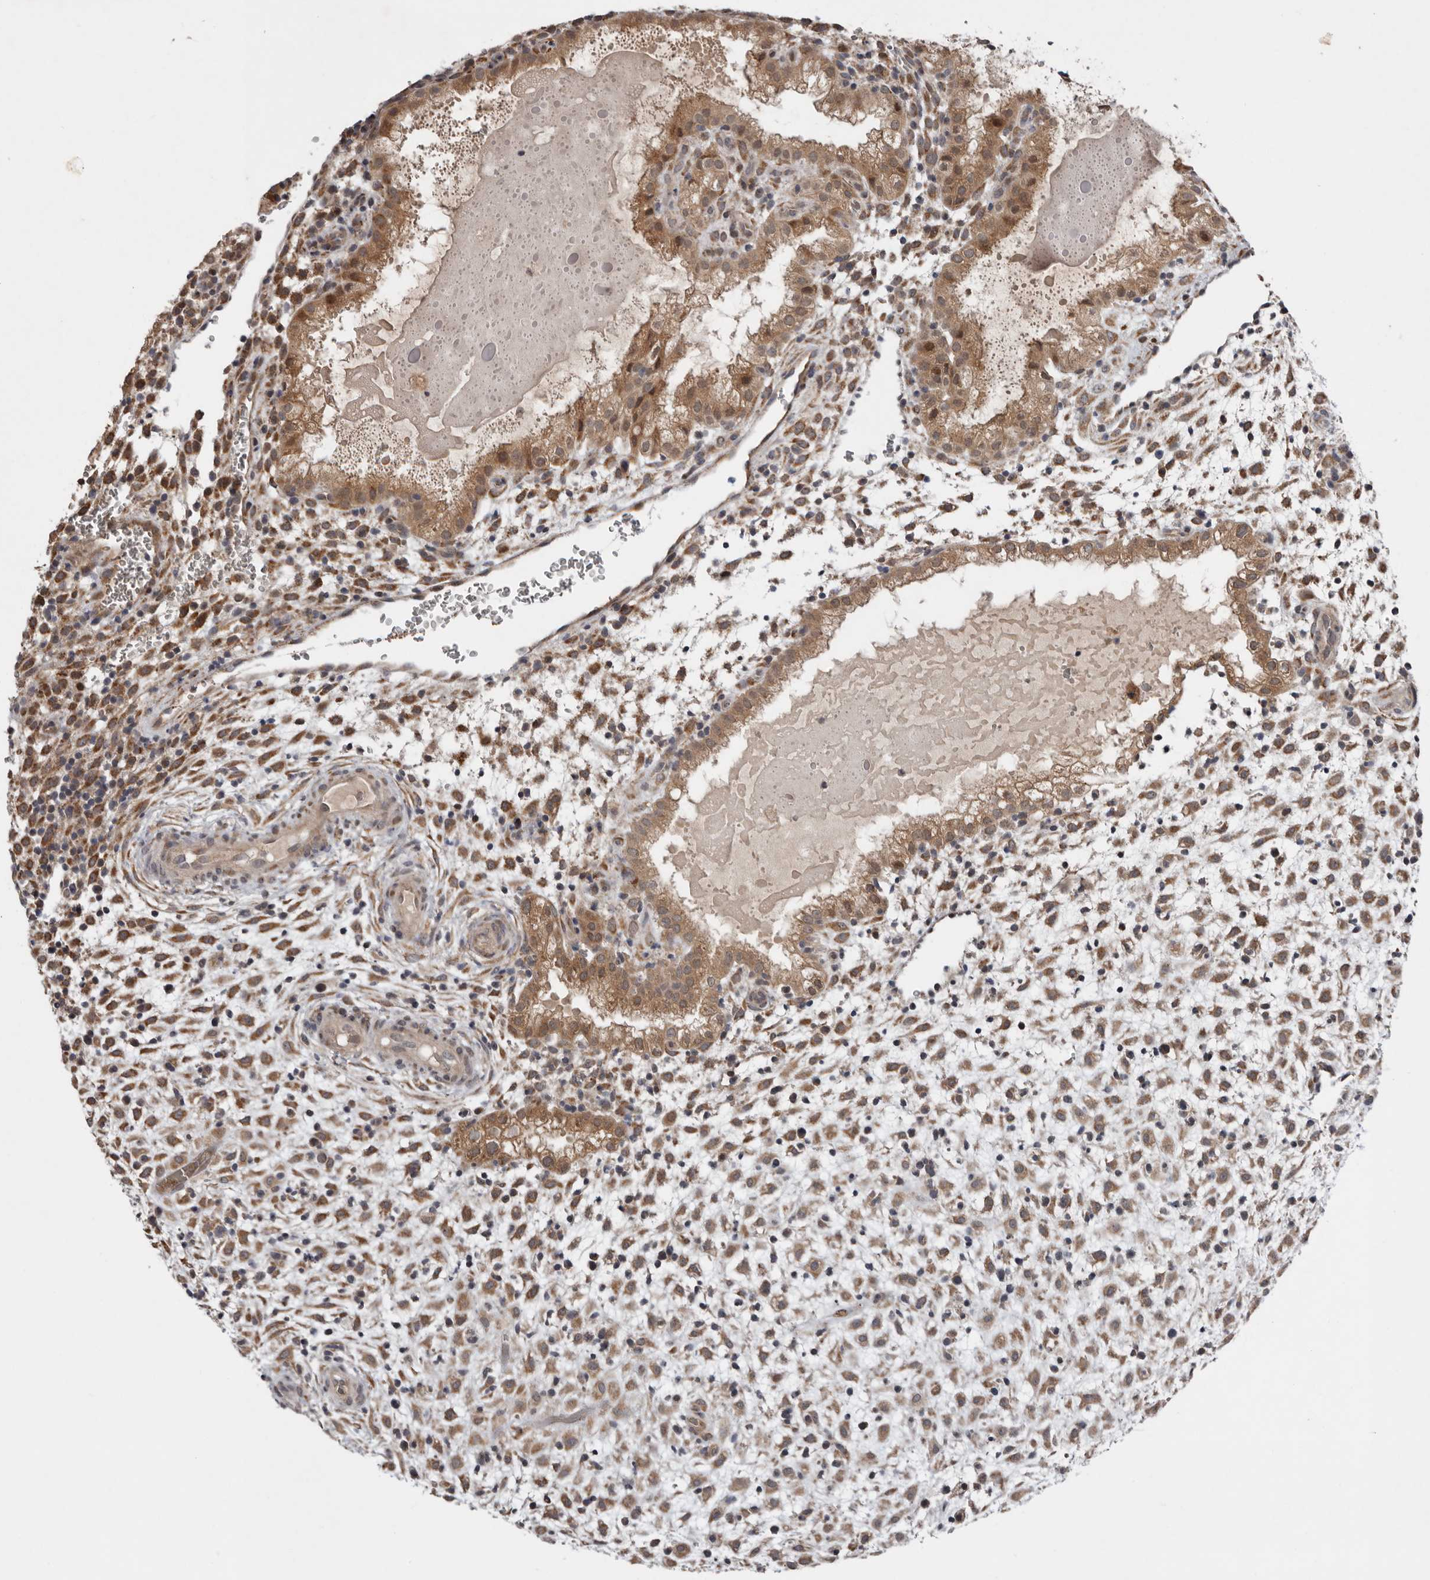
{"staining": {"intensity": "moderate", "quantity": ">75%", "location": "cytoplasmic/membranous"}, "tissue": "placenta", "cell_type": "Decidual cells", "image_type": "normal", "snomed": [{"axis": "morphology", "description": "Normal tissue, NOS"}, {"axis": "topography", "description": "Placenta"}], "caption": "This histopathology image reveals IHC staining of unremarkable placenta, with medium moderate cytoplasmic/membranous staining in approximately >75% of decidual cells.", "gene": "CHML", "patient": {"sex": "female", "age": 35}}